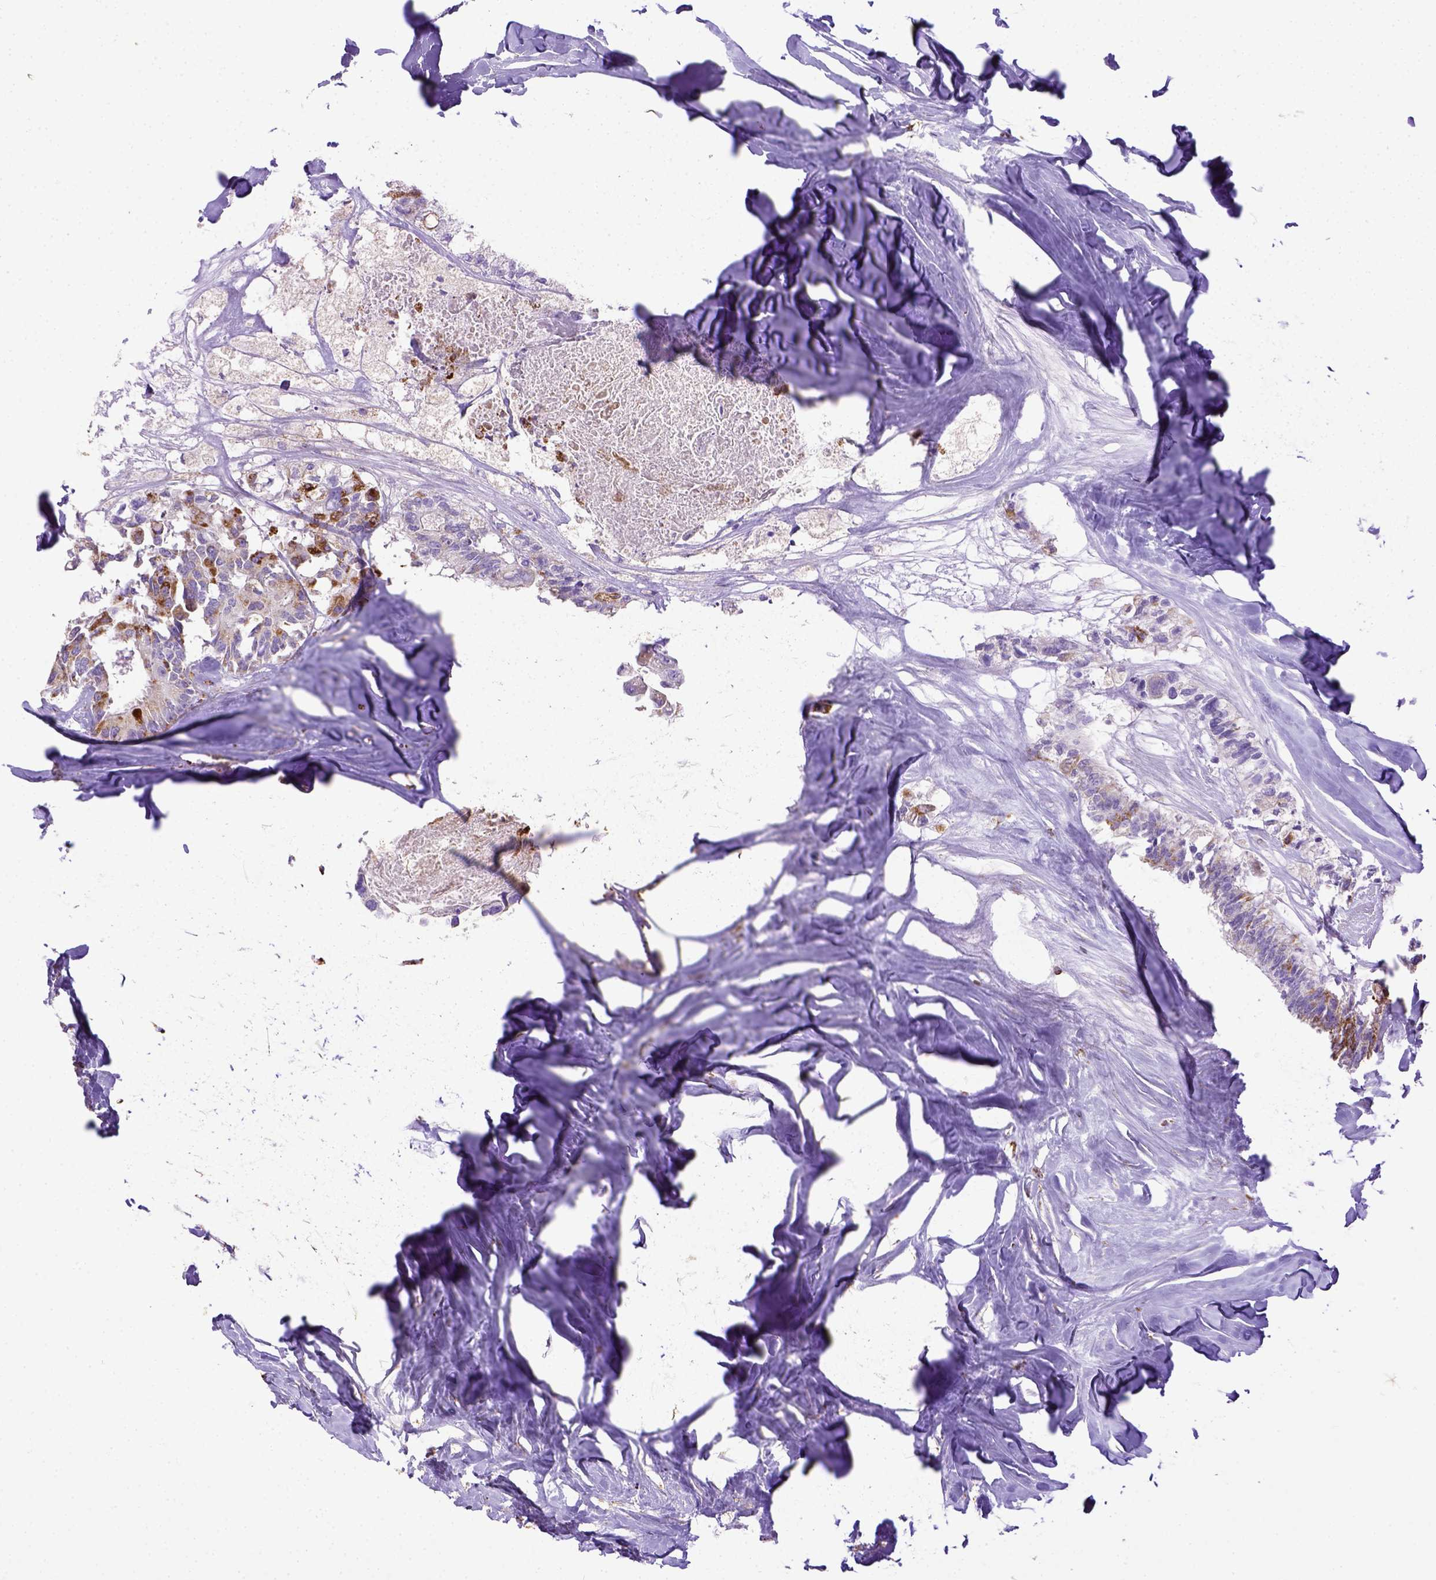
{"staining": {"intensity": "moderate", "quantity": ">75%", "location": "cytoplasmic/membranous"}, "tissue": "colorectal cancer", "cell_type": "Tumor cells", "image_type": "cancer", "snomed": [{"axis": "morphology", "description": "Adenocarcinoma, NOS"}, {"axis": "topography", "description": "Colon"}, {"axis": "topography", "description": "Rectum"}], "caption": "Colorectal cancer stained for a protein displays moderate cytoplasmic/membranous positivity in tumor cells. The staining was performed using DAB (3,3'-diaminobenzidine) to visualize the protein expression in brown, while the nuclei were stained in blue with hematoxylin (Magnification: 20x).", "gene": "MT-CO1", "patient": {"sex": "male", "age": 57}}